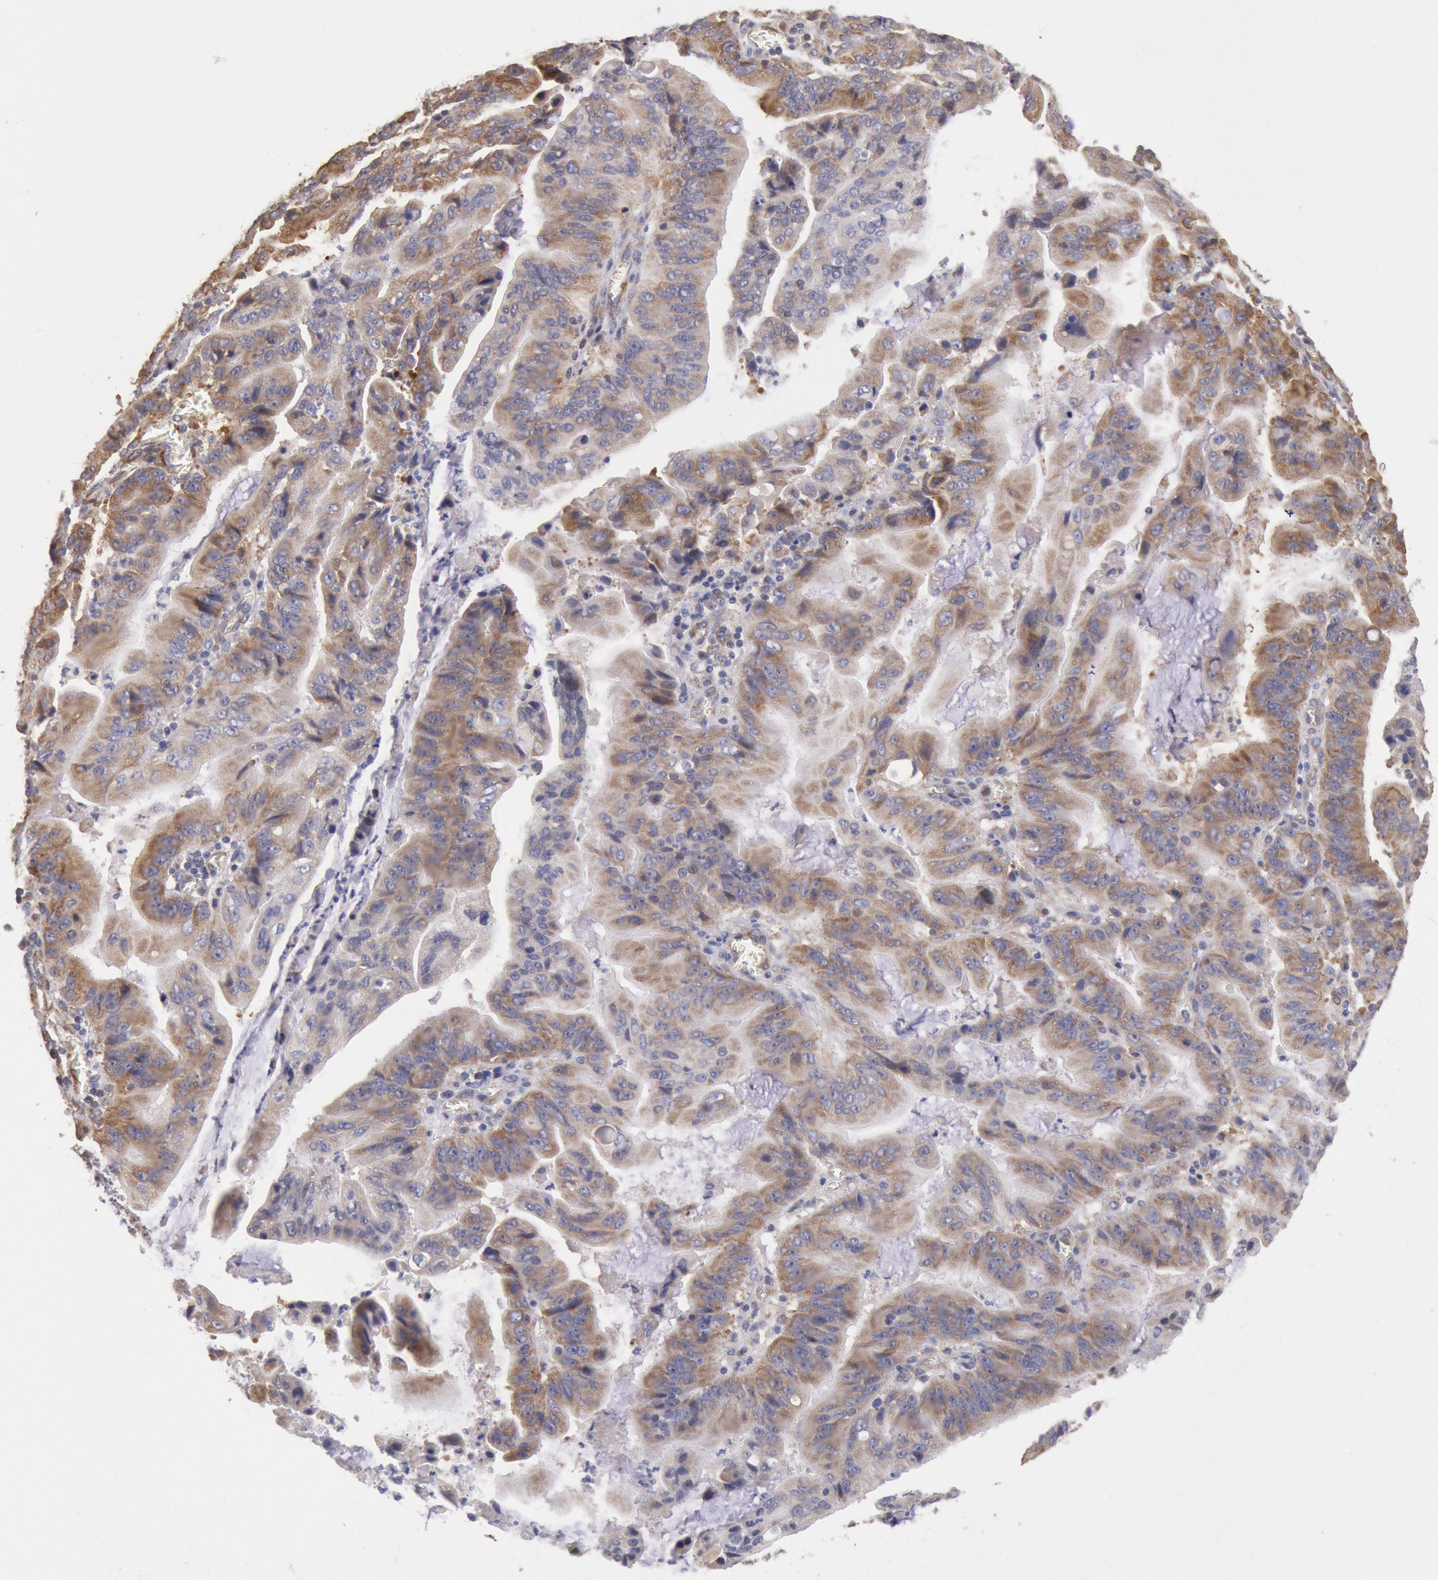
{"staining": {"intensity": "moderate", "quantity": ">75%", "location": "cytoplasmic/membranous"}, "tissue": "stomach cancer", "cell_type": "Tumor cells", "image_type": "cancer", "snomed": [{"axis": "morphology", "description": "Adenocarcinoma, NOS"}, {"axis": "topography", "description": "Stomach, upper"}], "caption": "The histopathology image displays immunohistochemical staining of stomach adenocarcinoma. There is moderate cytoplasmic/membranous positivity is identified in approximately >75% of tumor cells. The protein is stained brown, and the nuclei are stained in blue (DAB IHC with brightfield microscopy, high magnification).", "gene": "DRG1", "patient": {"sex": "male", "age": 63}}